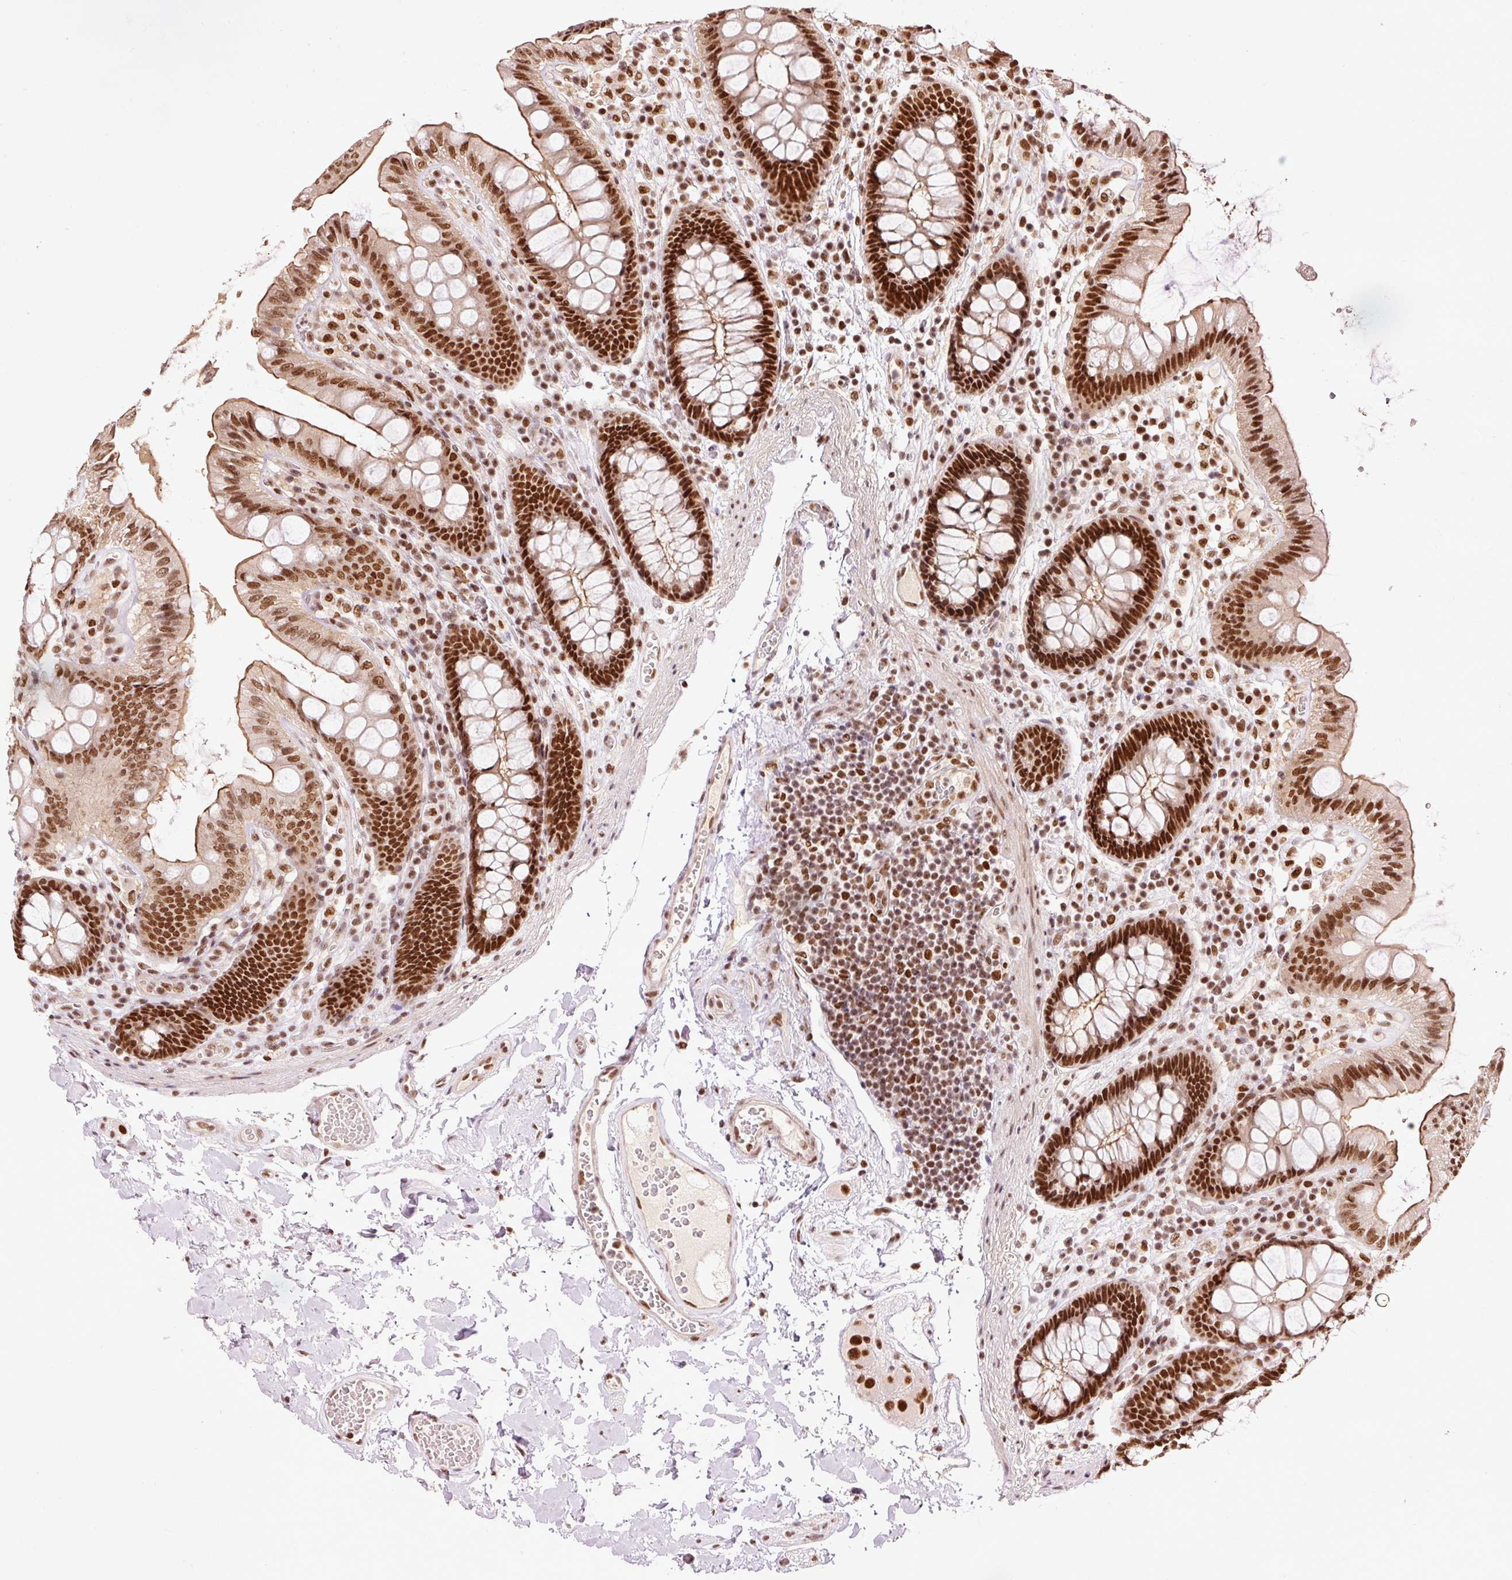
{"staining": {"intensity": "moderate", "quantity": ">75%", "location": "nuclear"}, "tissue": "colon", "cell_type": "Endothelial cells", "image_type": "normal", "snomed": [{"axis": "morphology", "description": "Normal tissue, NOS"}, {"axis": "topography", "description": "Colon"}], "caption": "High-magnification brightfield microscopy of normal colon stained with DAB (3,3'-diaminobenzidine) (brown) and counterstained with hematoxylin (blue). endothelial cells exhibit moderate nuclear staining is appreciated in approximately>75% of cells. (IHC, brightfield microscopy, high magnification).", "gene": "ZBTB44", "patient": {"sex": "male", "age": 84}}